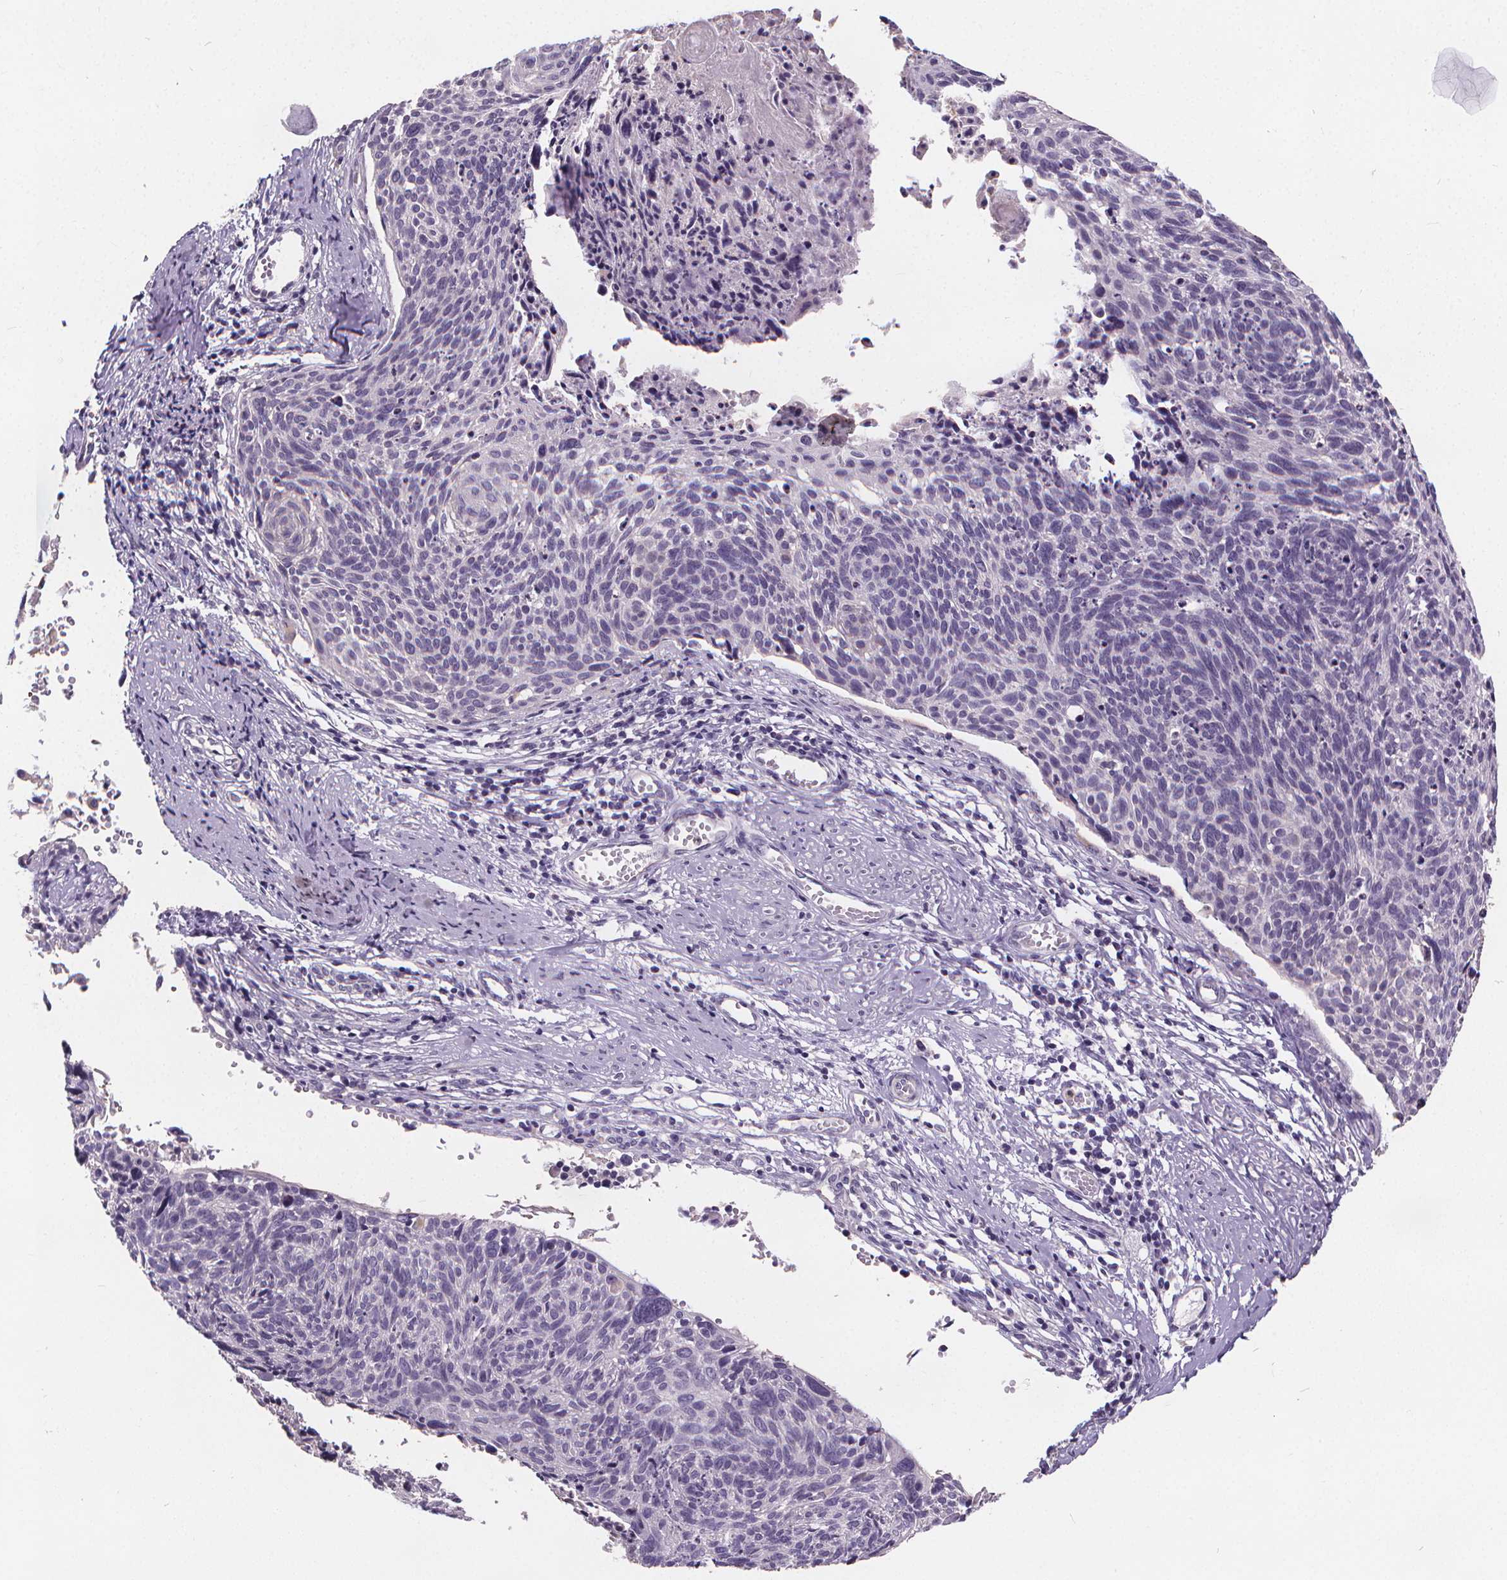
{"staining": {"intensity": "negative", "quantity": "none", "location": "none"}, "tissue": "cervical cancer", "cell_type": "Tumor cells", "image_type": "cancer", "snomed": [{"axis": "morphology", "description": "Squamous cell carcinoma, NOS"}, {"axis": "topography", "description": "Cervix"}], "caption": "Cervical squamous cell carcinoma was stained to show a protein in brown. There is no significant expression in tumor cells.", "gene": "ATP6V1D", "patient": {"sex": "female", "age": 49}}